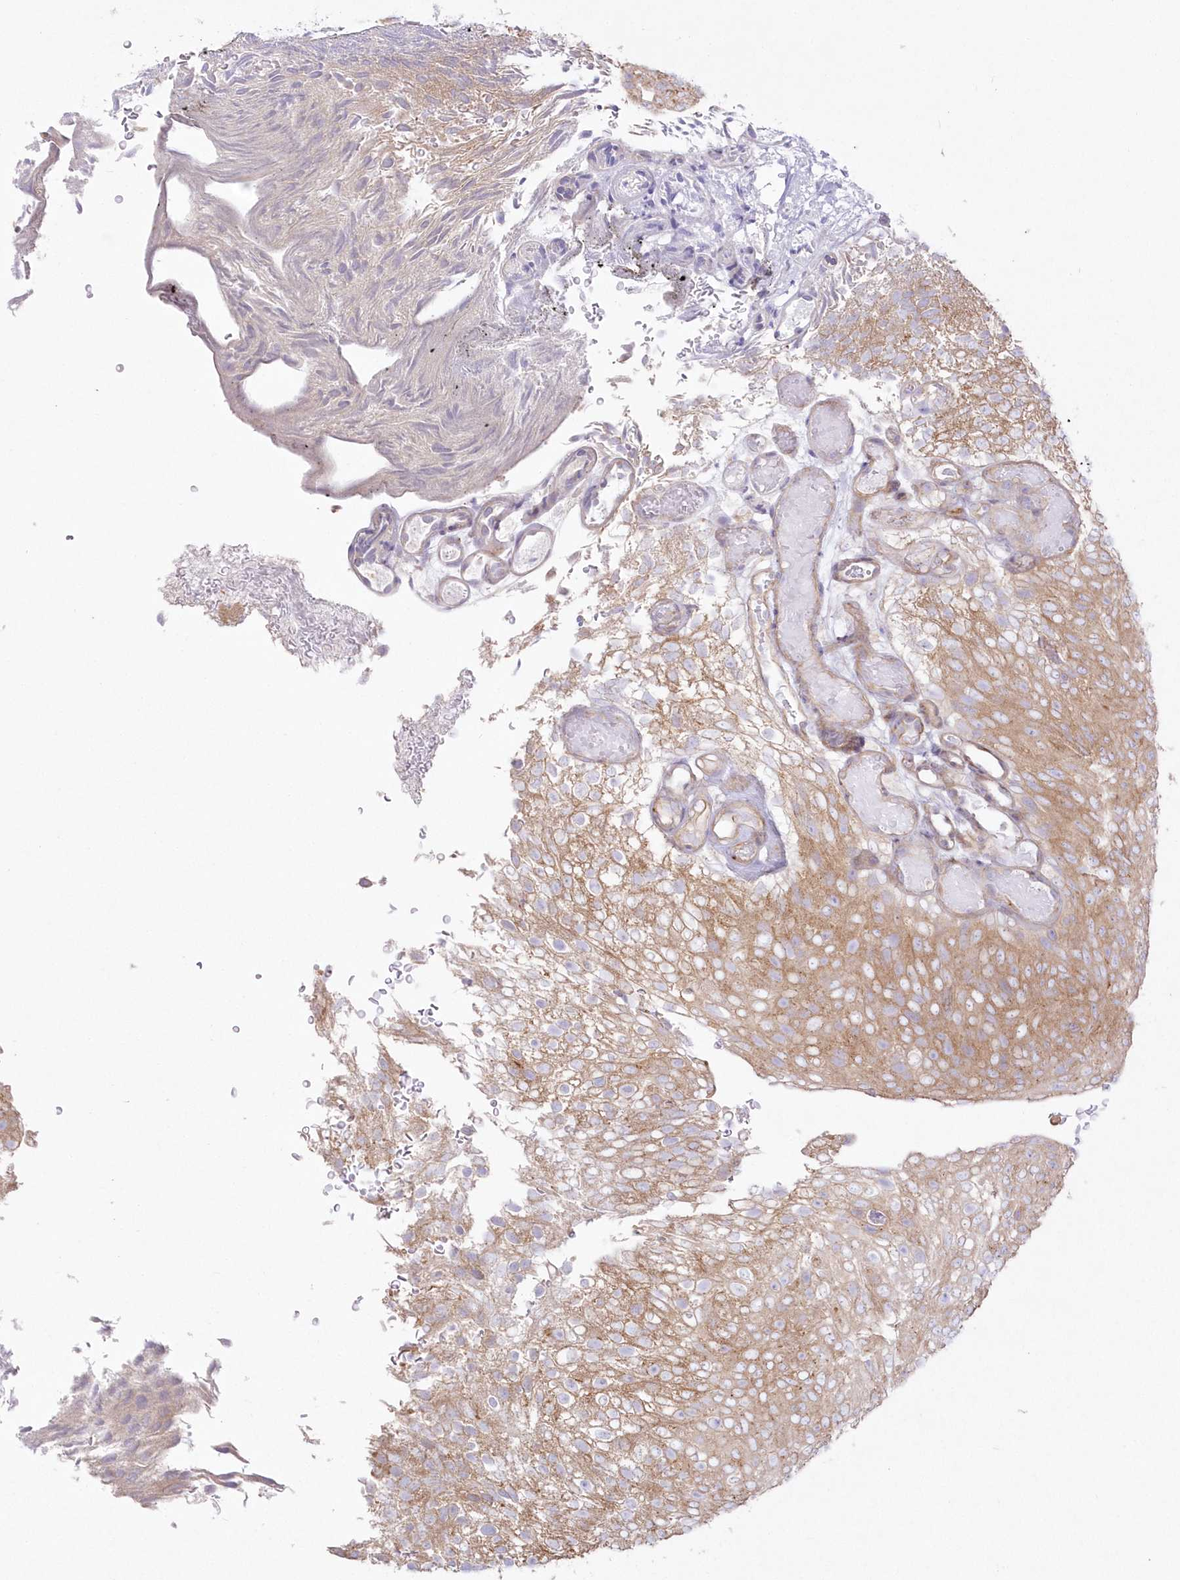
{"staining": {"intensity": "moderate", "quantity": "<25%", "location": "cytoplasmic/membranous"}, "tissue": "urothelial cancer", "cell_type": "Tumor cells", "image_type": "cancer", "snomed": [{"axis": "morphology", "description": "Urothelial carcinoma, Low grade"}, {"axis": "topography", "description": "Urinary bladder"}], "caption": "There is low levels of moderate cytoplasmic/membranous staining in tumor cells of low-grade urothelial carcinoma, as demonstrated by immunohistochemical staining (brown color).", "gene": "ZNF843", "patient": {"sex": "male", "age": 78}}